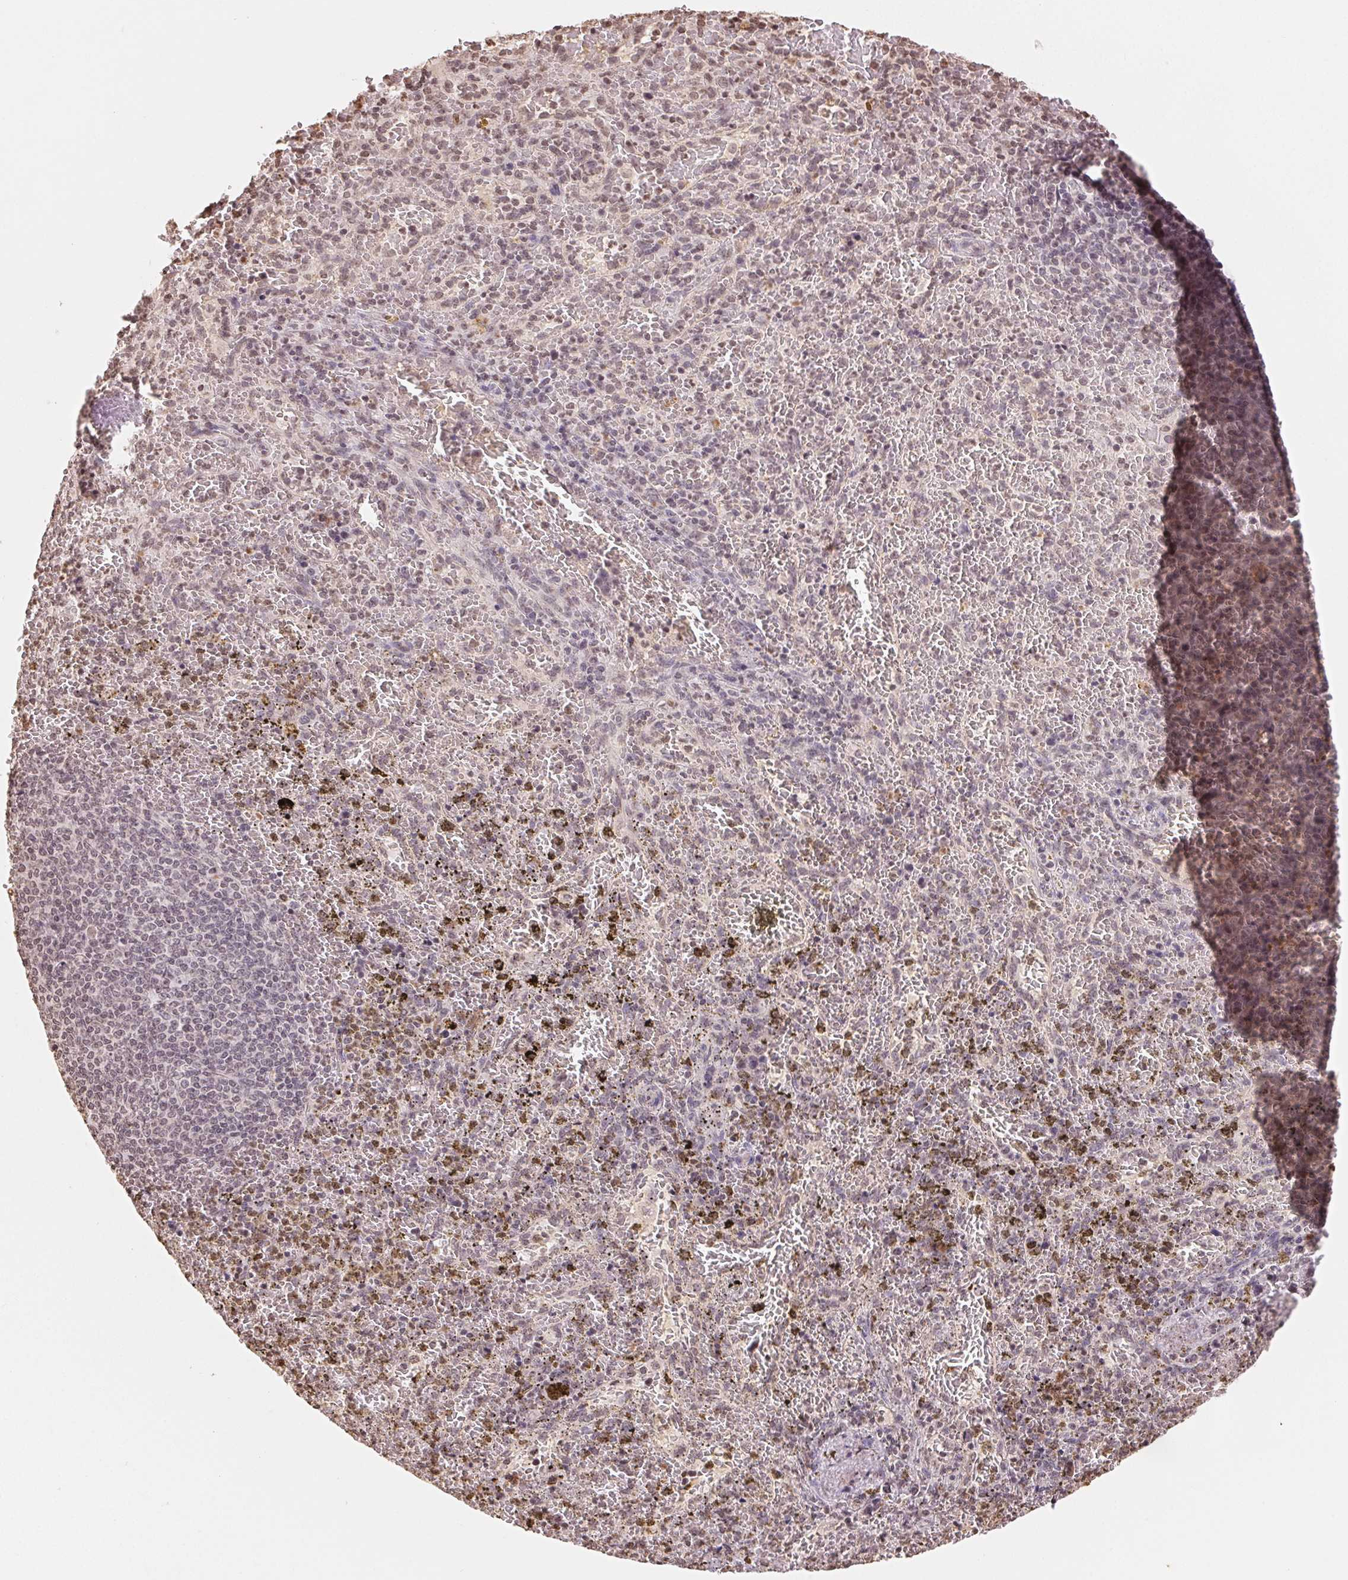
{"staining": {"intensity": "weak", "quantity": "<25%", "location": "nuclear"}, "tissue": "spleen", "cell_type": "Cells in red pulp", "image_type": "normal", "snomed": [{"axis": "morphology", "description": "Normal tissue, NOS"}, {"axis": "topography", "description": "Spleen"}], "caption": "A high-resolution micrograph shows immunohistochemistry (IHC) staining of benign spleen, which displays no significant expression in cells in red pulp.", "gene": "TBP", "patient": {"sex": "female", "age": 50}}